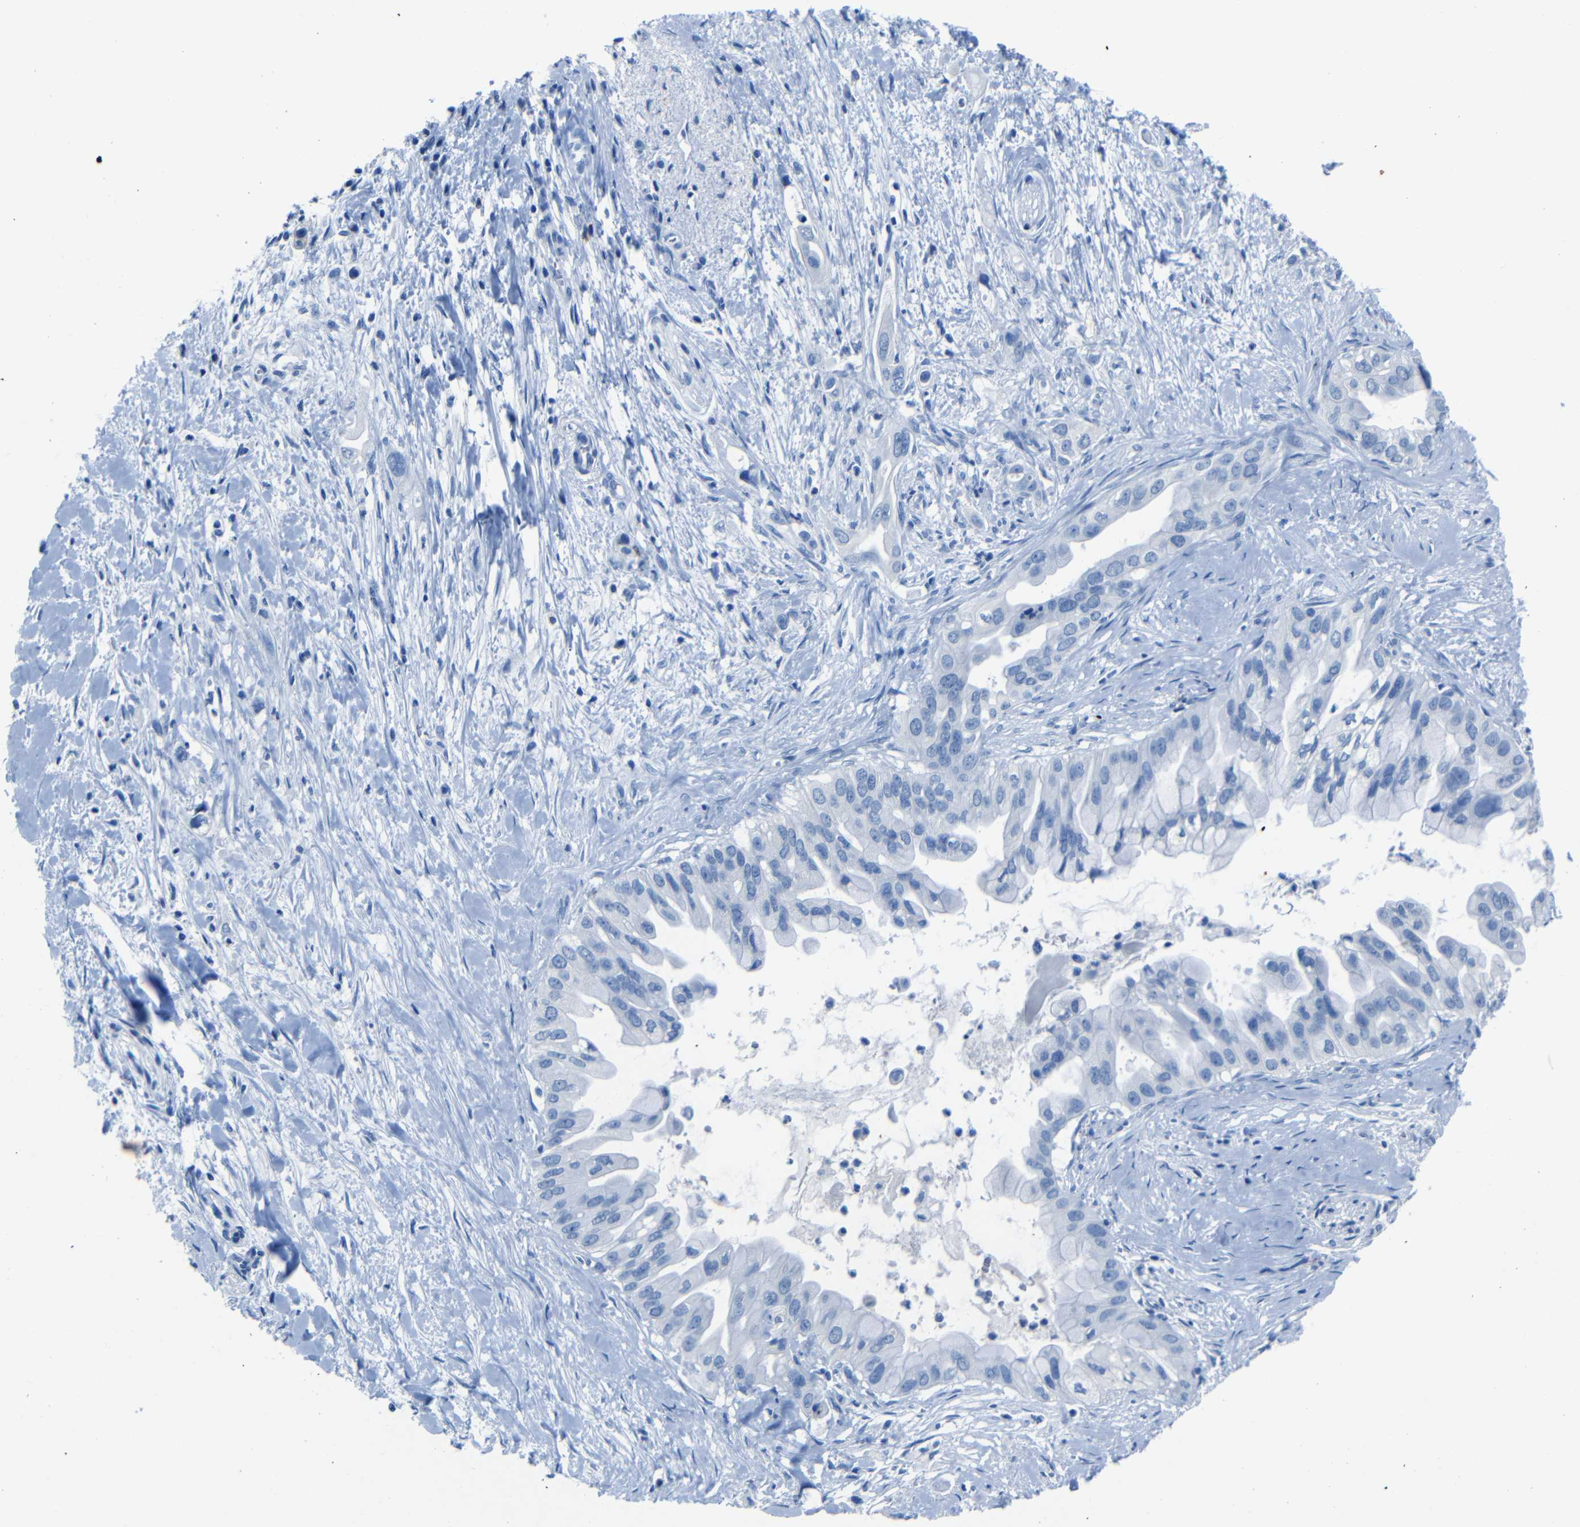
{"staining": {"intensity": "negative", "quantity": "none", "location": "none"}, "tissue": "pancreatic cancer", "cell_type": "Tumor cells", "image_type": "cancer", "snomed": [{"axis": "morphology", "description": "Adenocarcinoma, NOS"}, {"axis": "topography", "description": "Pancreas"}], "caption": "This is an immunohistochemistry (IHC) histopathology image of pancreatic cancer. There is no expression in tumor cells.", "gene": "CLDN11", "patient": {"sex": "male", "age": 55}}